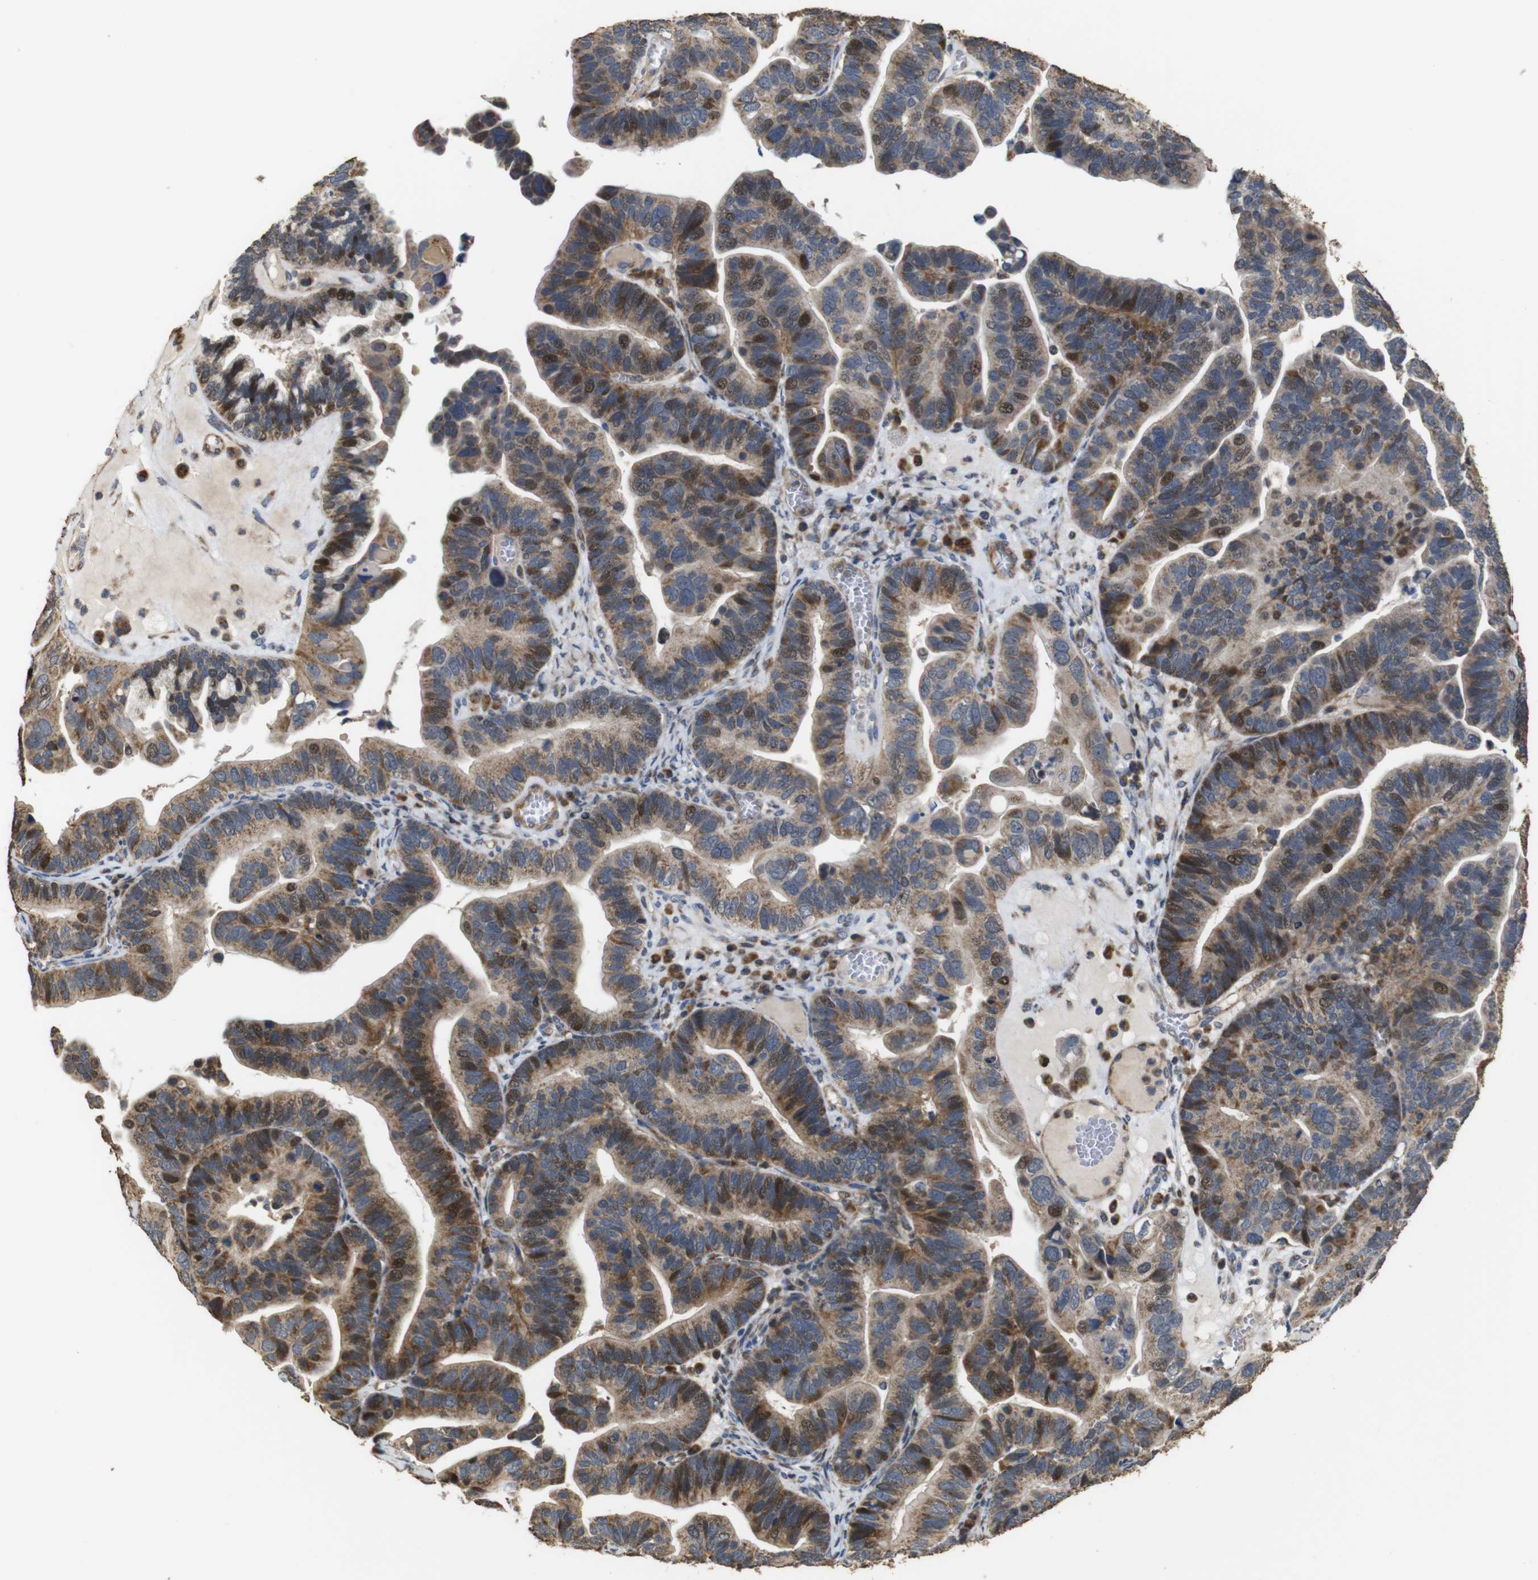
{"staining": {"intensity": "weak", "quantity": "25%-75%", "location": "cytoplasmic/membranous,nuclear"}, "tissue": "ovarian cancer", "cell_type": "Tumor cells", "image_type": "cancer", "snomed": [{"axis": "morphology", "description": "Cystadenocarcinoma, serous, NOS"}, {"axis": "topography", "description": "Ovary"}], "caption": "Immunohistochemistry micrograph of neoplastic tissue: human ovarian cancer (serous cystadenocarcinoma) stained using immunohistochemistry (IHC) shows low levels of weak protein expression localized specifically in the cytoplasmic/membranous and nuclear of tumor cells, appearing as a cytoplasmic/membranous and nuclear brown color.", "gene": "SNN", "patient": {"sex": "female", "age": 56}}